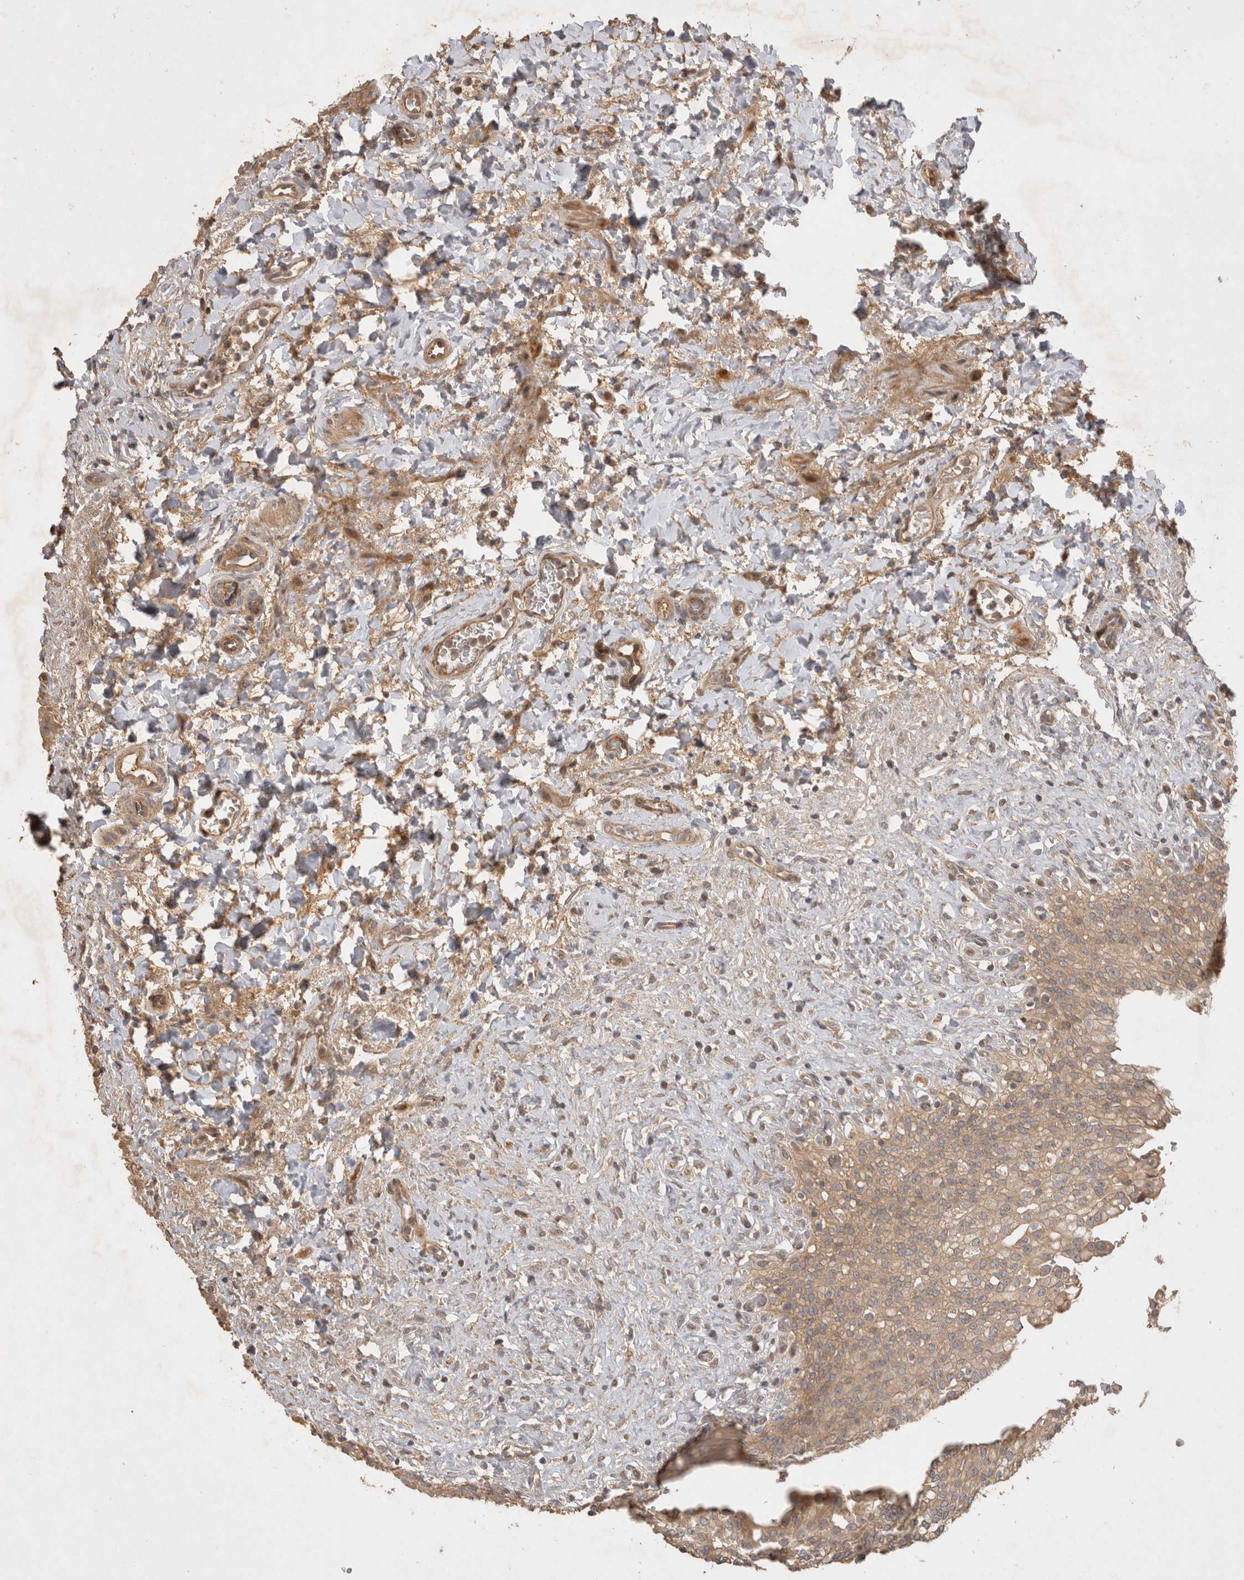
{"staining": {"intensity": "weak", "quantity": ">75%", "location": "cytoplasmic/membranous"}, "tissue": "urinary bladder", "cell_type": "Urothelial cells", "image_type": "normal", "snomed": [{"axis": "morphology", "description": "Urothelial carcinoma, High grade"}, {"axis": "topography", "description": "Urinary bladder"}], "caption": "Immunohistochemical staining of unremarkable human urinary bladder demonstrates >75% levels of weak cytoplasmic/membranous protein positivity in about >75% of urothelial cells. (IHC, brightfield microscopy, high magnification).", "gene": "PPP1R42", "patient": {"sex": "male", "age": 46}}